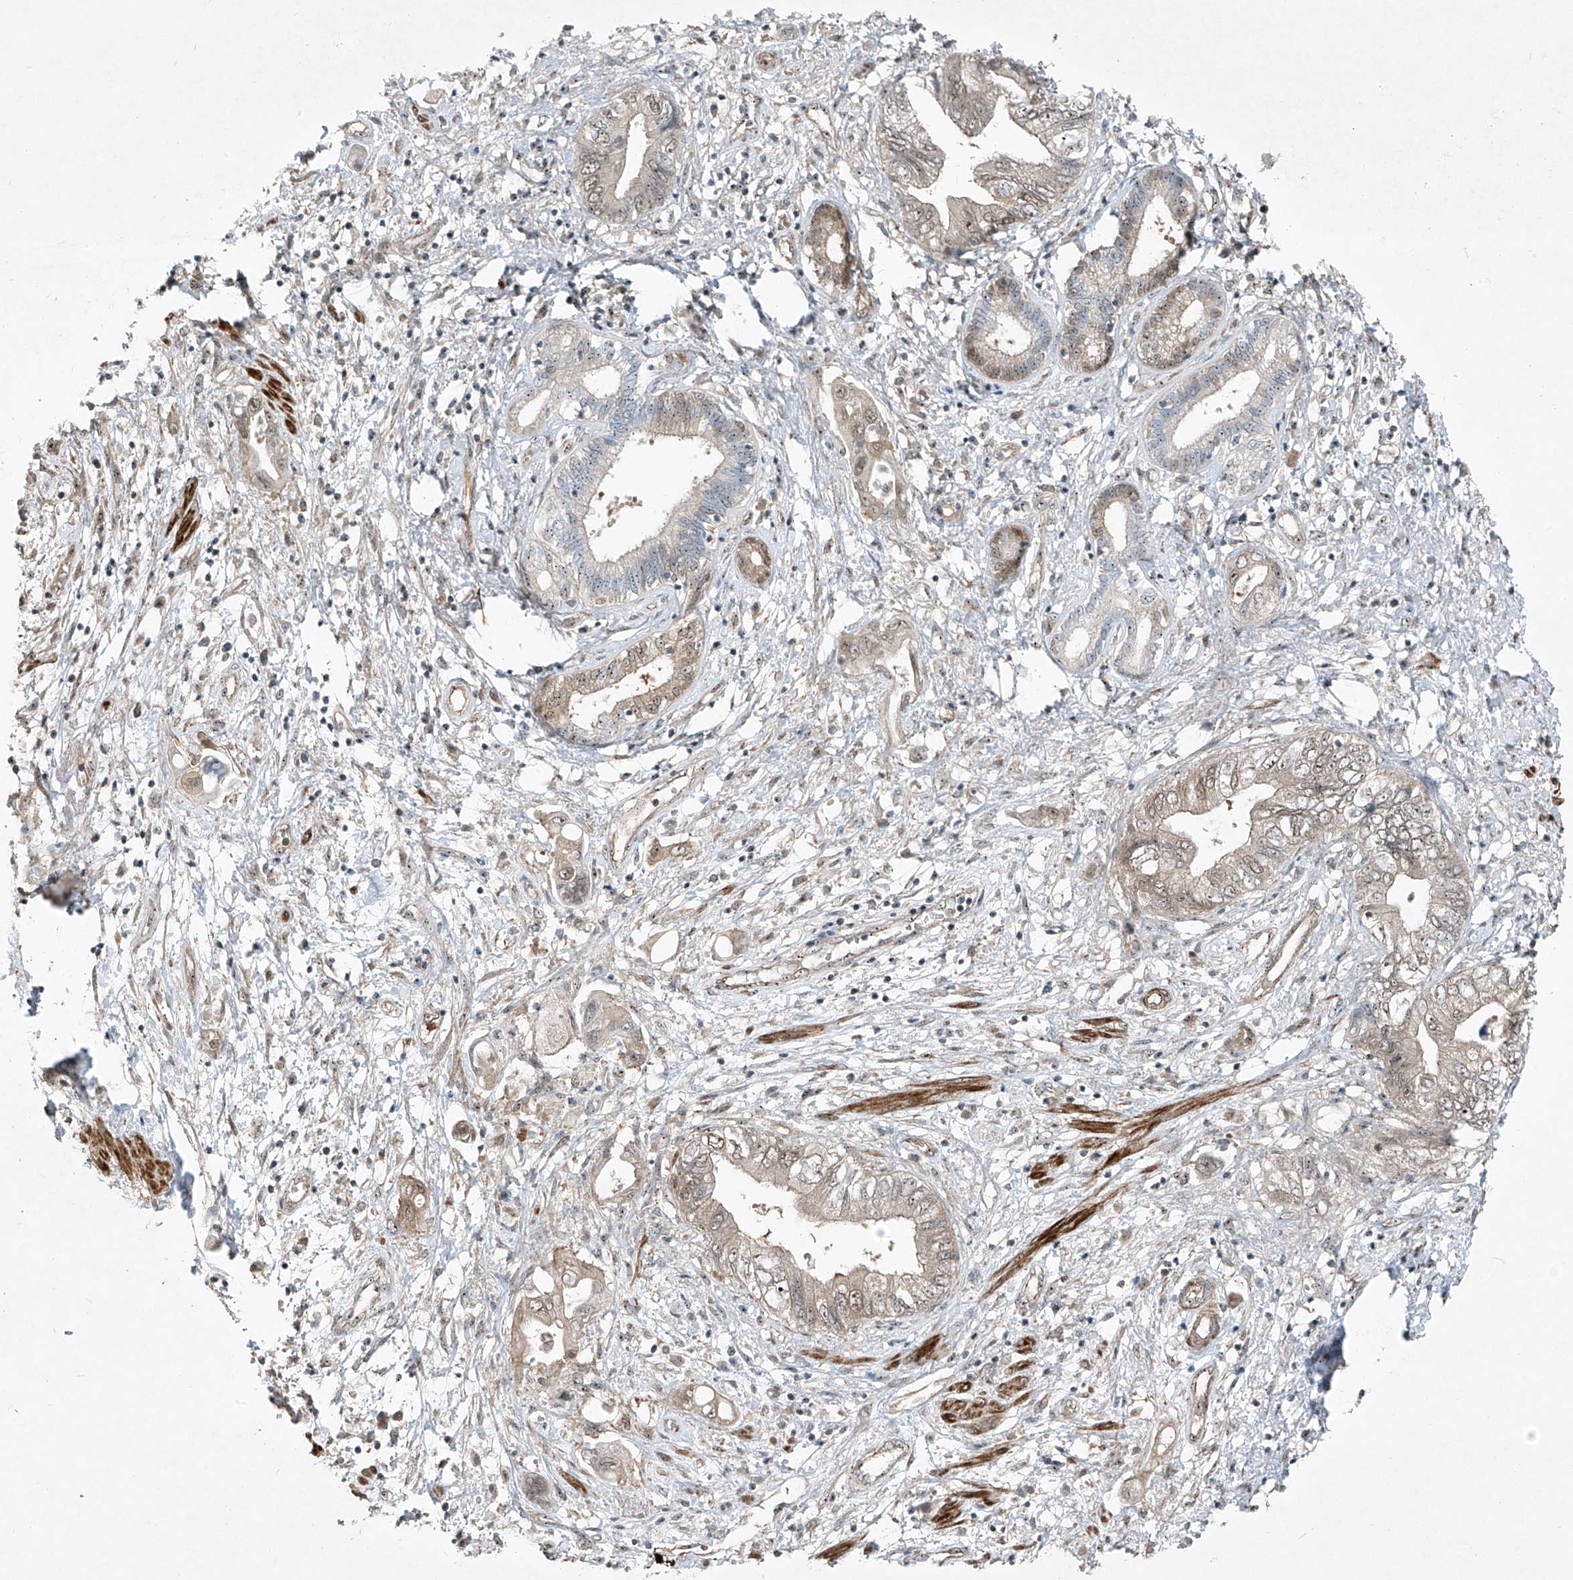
{"staining": {"intensity": "weak", "quantity": "25%-75%", "location": "nuclear"}, "tissue": "pancreatic cancer", "cell_type": "Tumor cells", "image_type": "cancer", "snomed": [{"axis": "morphology", "description": "Adenocarcinoma, NOS"}, {"axis": "topography", "description": "Pancreas"}], "caption": "DAB (3,3'-diaminobenzidine) immunohistochemical staining of pancreatic cancer (adenocarcinoma) displays weak nuclear protein staining in approximately 25%-75% of tumor cells.", "gene": "PPCS", "patient": {"sex": "female", "age": 73}}